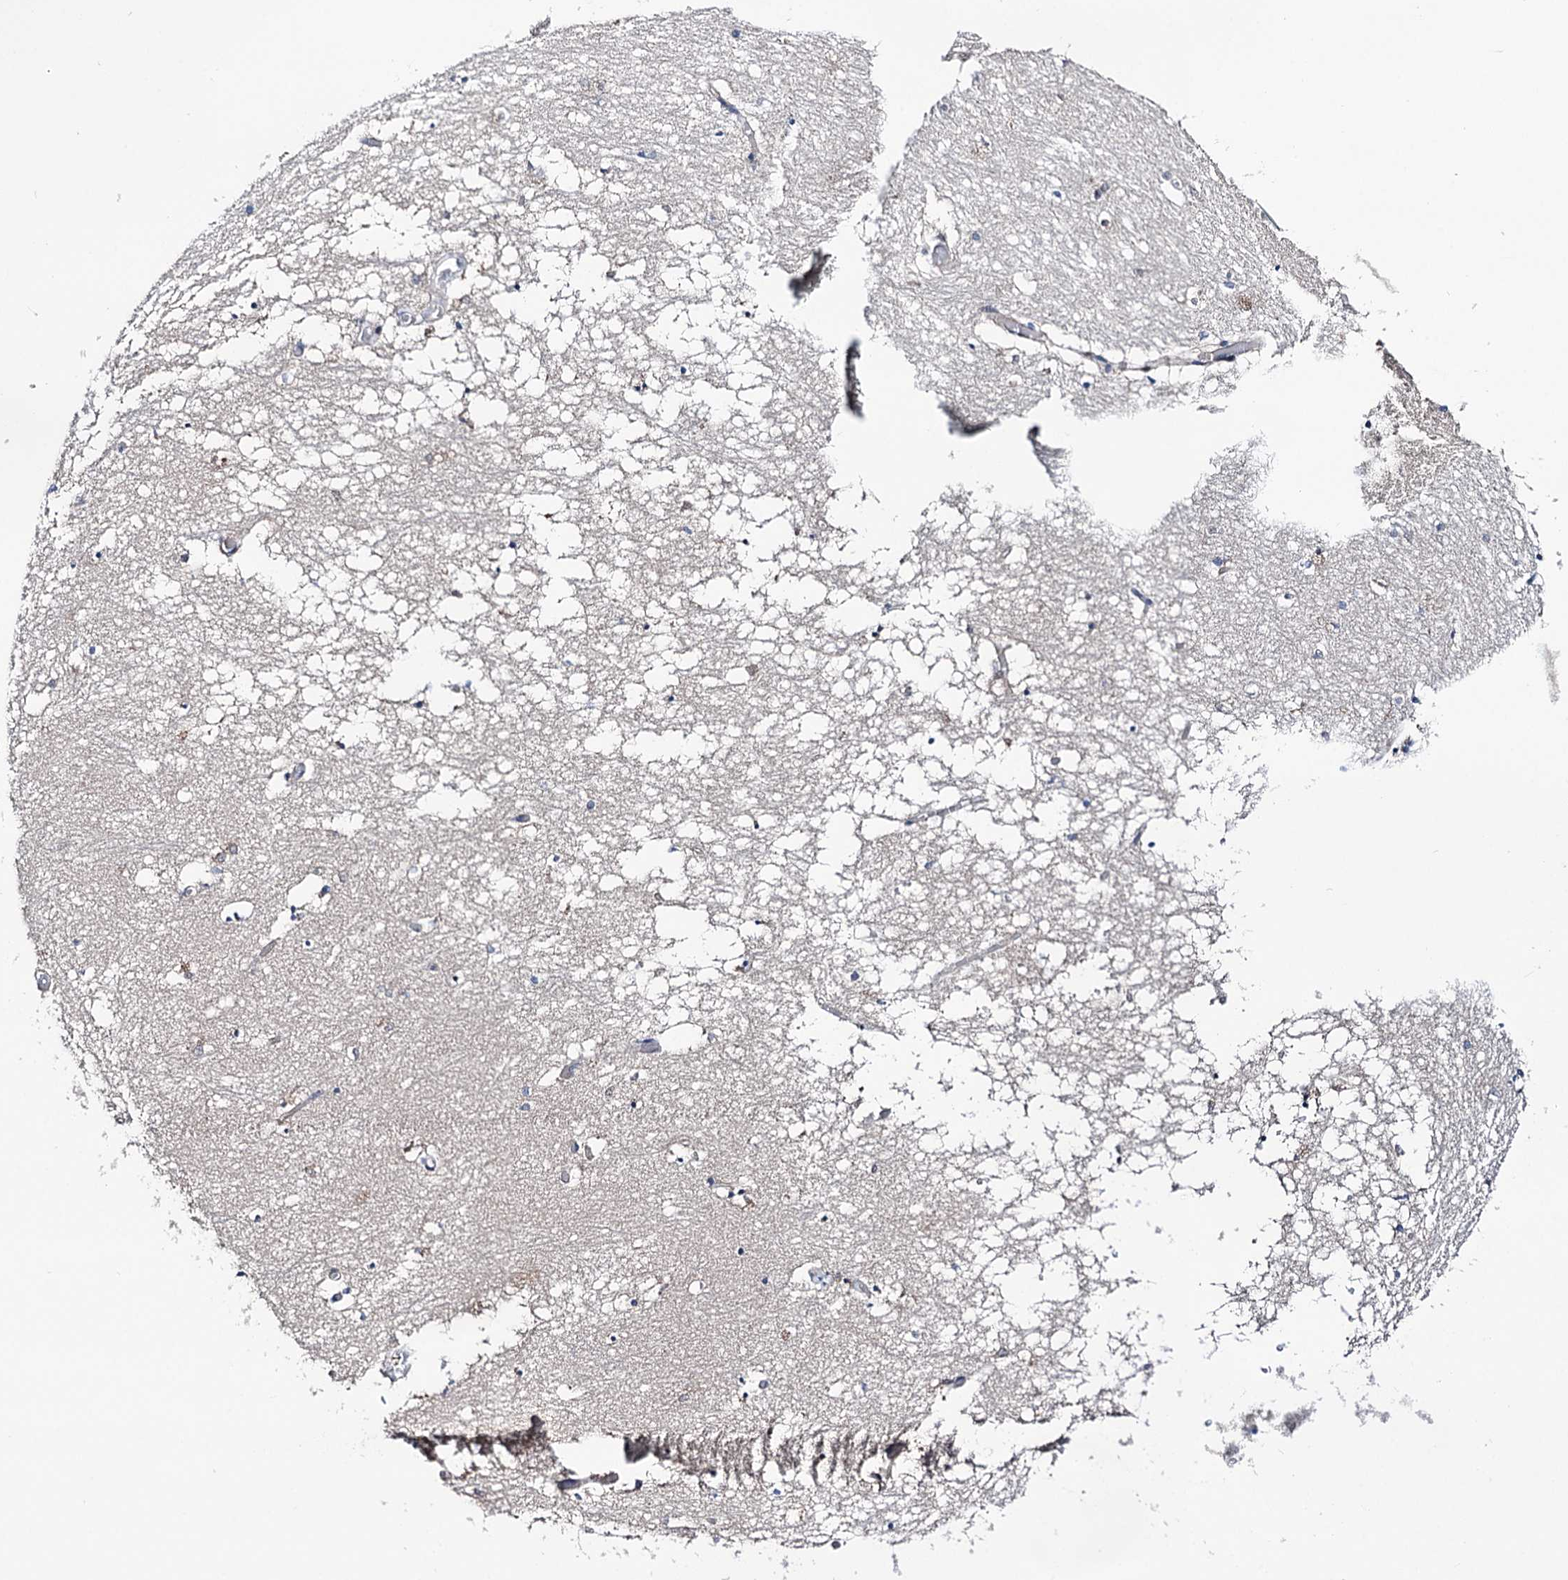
{"staining": {"intensity": "negative", "quantity": "none", "location": "none"}, "tissue": "hippocampus", "cell_type": "Glial cells", "image_type": "normal", "snomed": [{"axis": "morphology", "description": "Normal tissue, NOS"}, {"axis": "topography", "description": "Hippocampus"}], "caption": "Immunohistochemistry histopathology image of benign human hippocampus stained for a protein (brown), which reveals no positivity in glial cells.", "gene": "SHROOM1", "patient": {"sex": "male", "age": 70}}